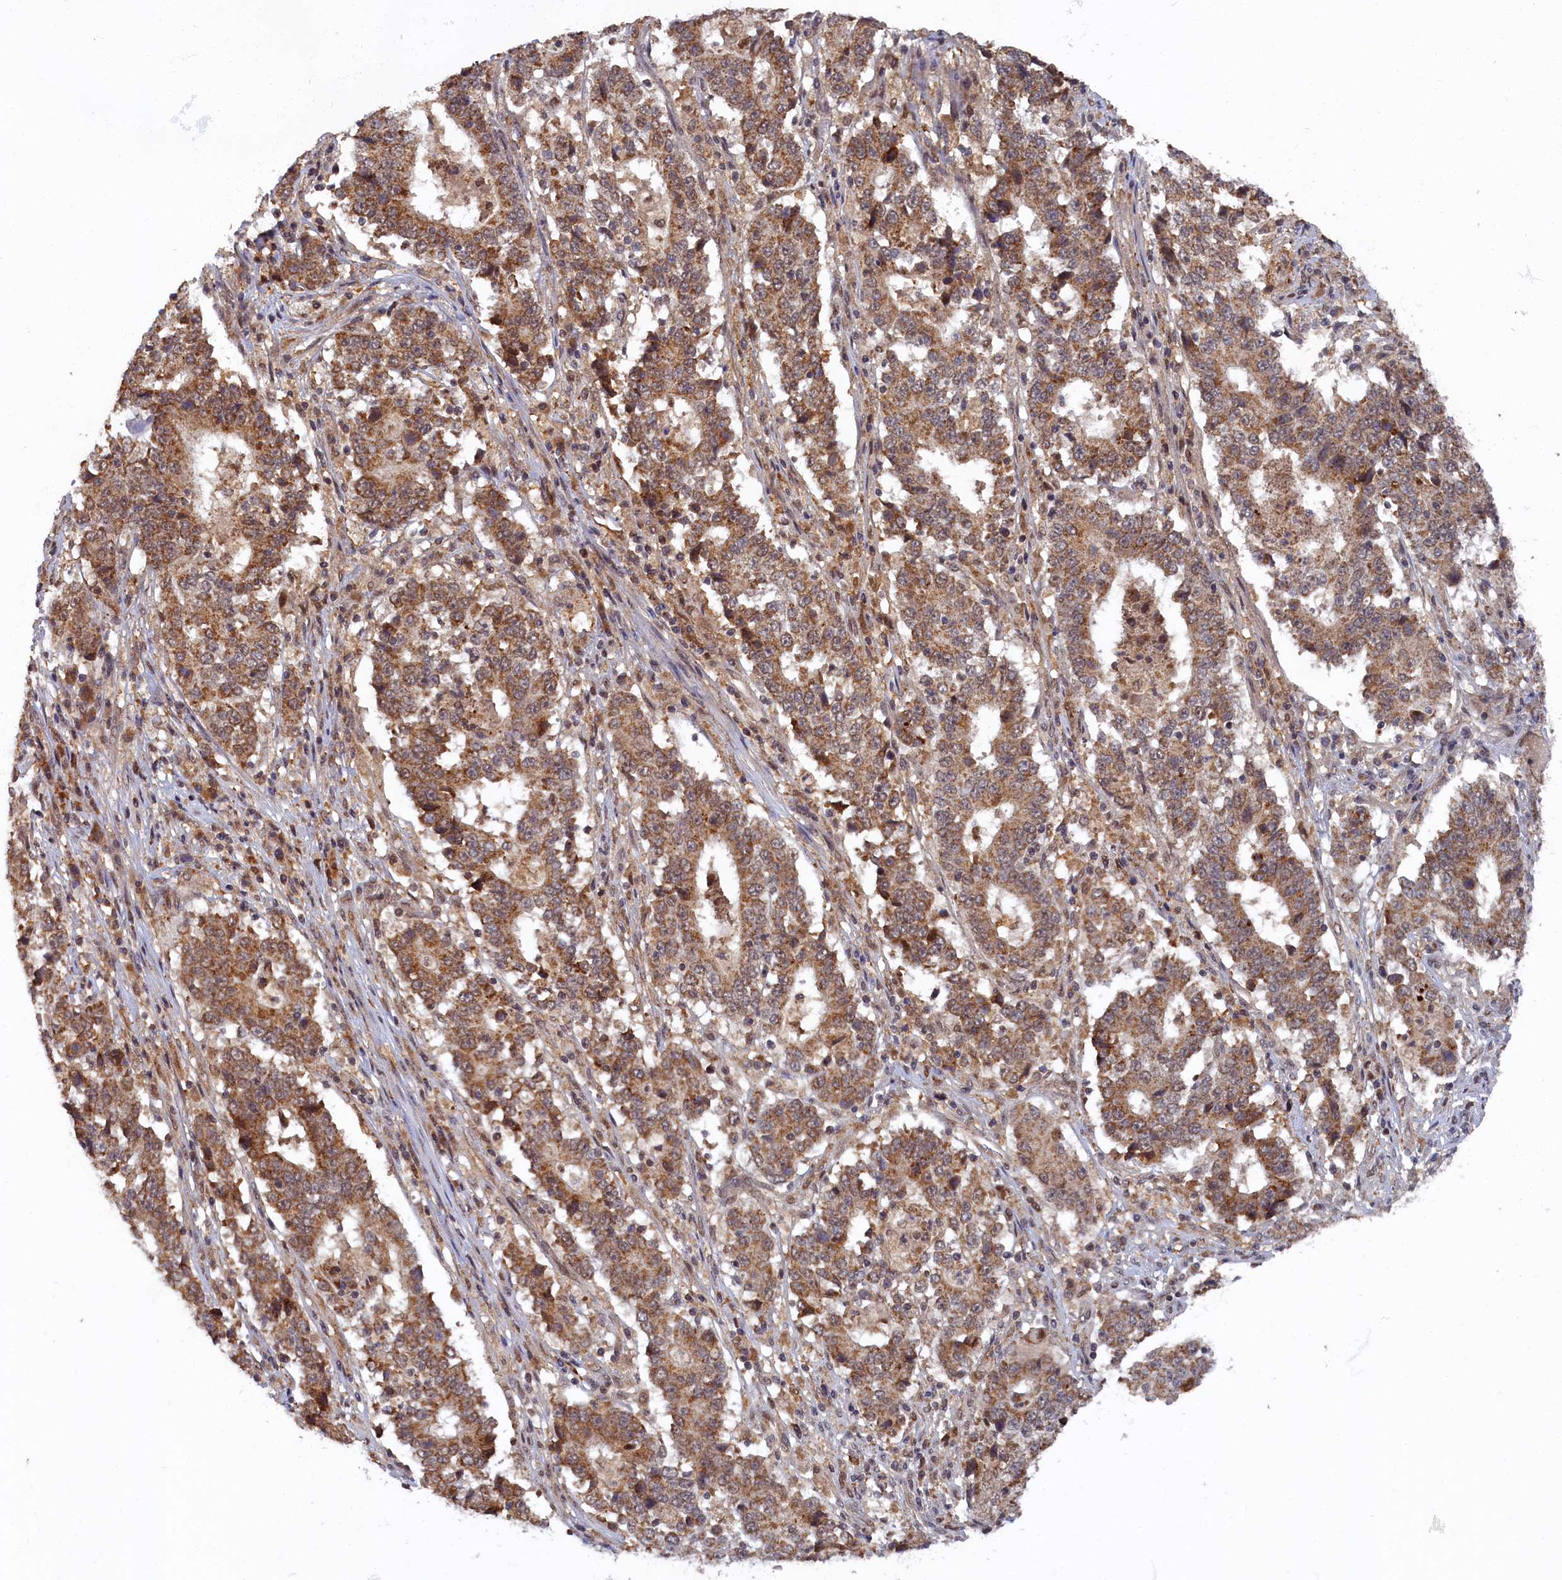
{"staining": {"intensity": "moderate", "quantity": ">75%", "location": "cytoplasmic/membranous"}, "tissue": "stomach cancer", "cell_type": "Tumor cells", "image_type": "cancer", "snomed": [{"axis": "morphology", "description": "Adenocarcinoma, NOS"}, {"axis": "topography", "description": "Stomach"}], "caption": "The image demonstrates a brown stain indicating the presence of a protein in the cytoplasmic/membranous of tumor cells in stomach cancer (adenocarcinoma). The staining was performed using DAB to visualize the protein expression in brown, while the nuclei were stained in blue with hematoxylin (Magnification: 20x).", "gene": "BRCA1", "patient": {"sex": "male", "age": 59}}